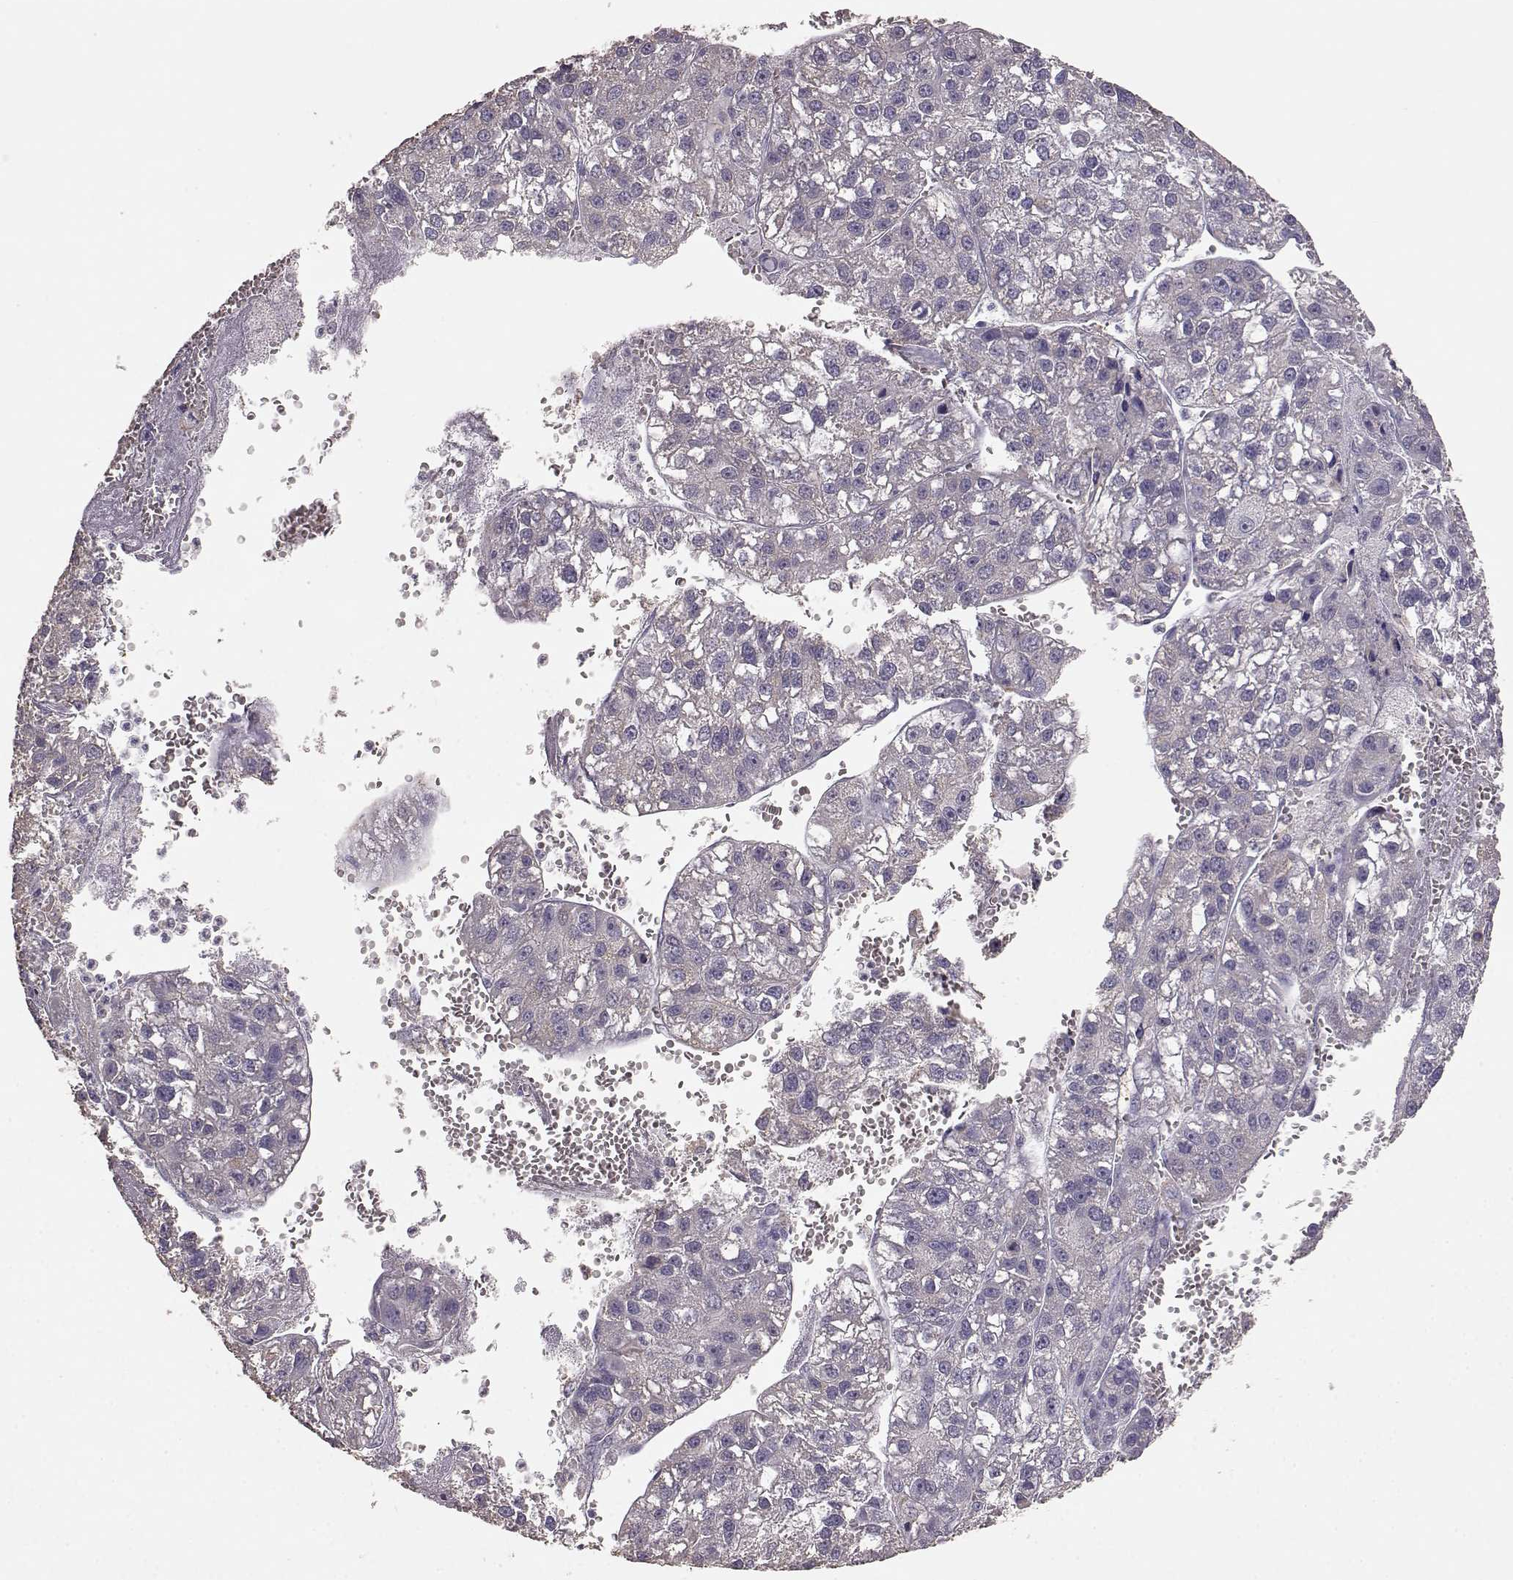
{"staining": {"intensity": "negative", "quantity": "none", "location": "none"}, "tissue": "liver cancer", "cell_type": "Tumor cells", "image_type": "cancer", "snomed": [{"axis": "morphology", "description": "Carcinoma, Hepatocellular, NOS"}, {"axis": "topography", "description": "Liver"}], "caption": "A high-resolution micrograph shows IHC staining of liver hepatocellular carcinoma, which shows no significant positivity in tumor cells.", "gene": "GABRG3", "patient": {"sex": "female", "age": 70}}